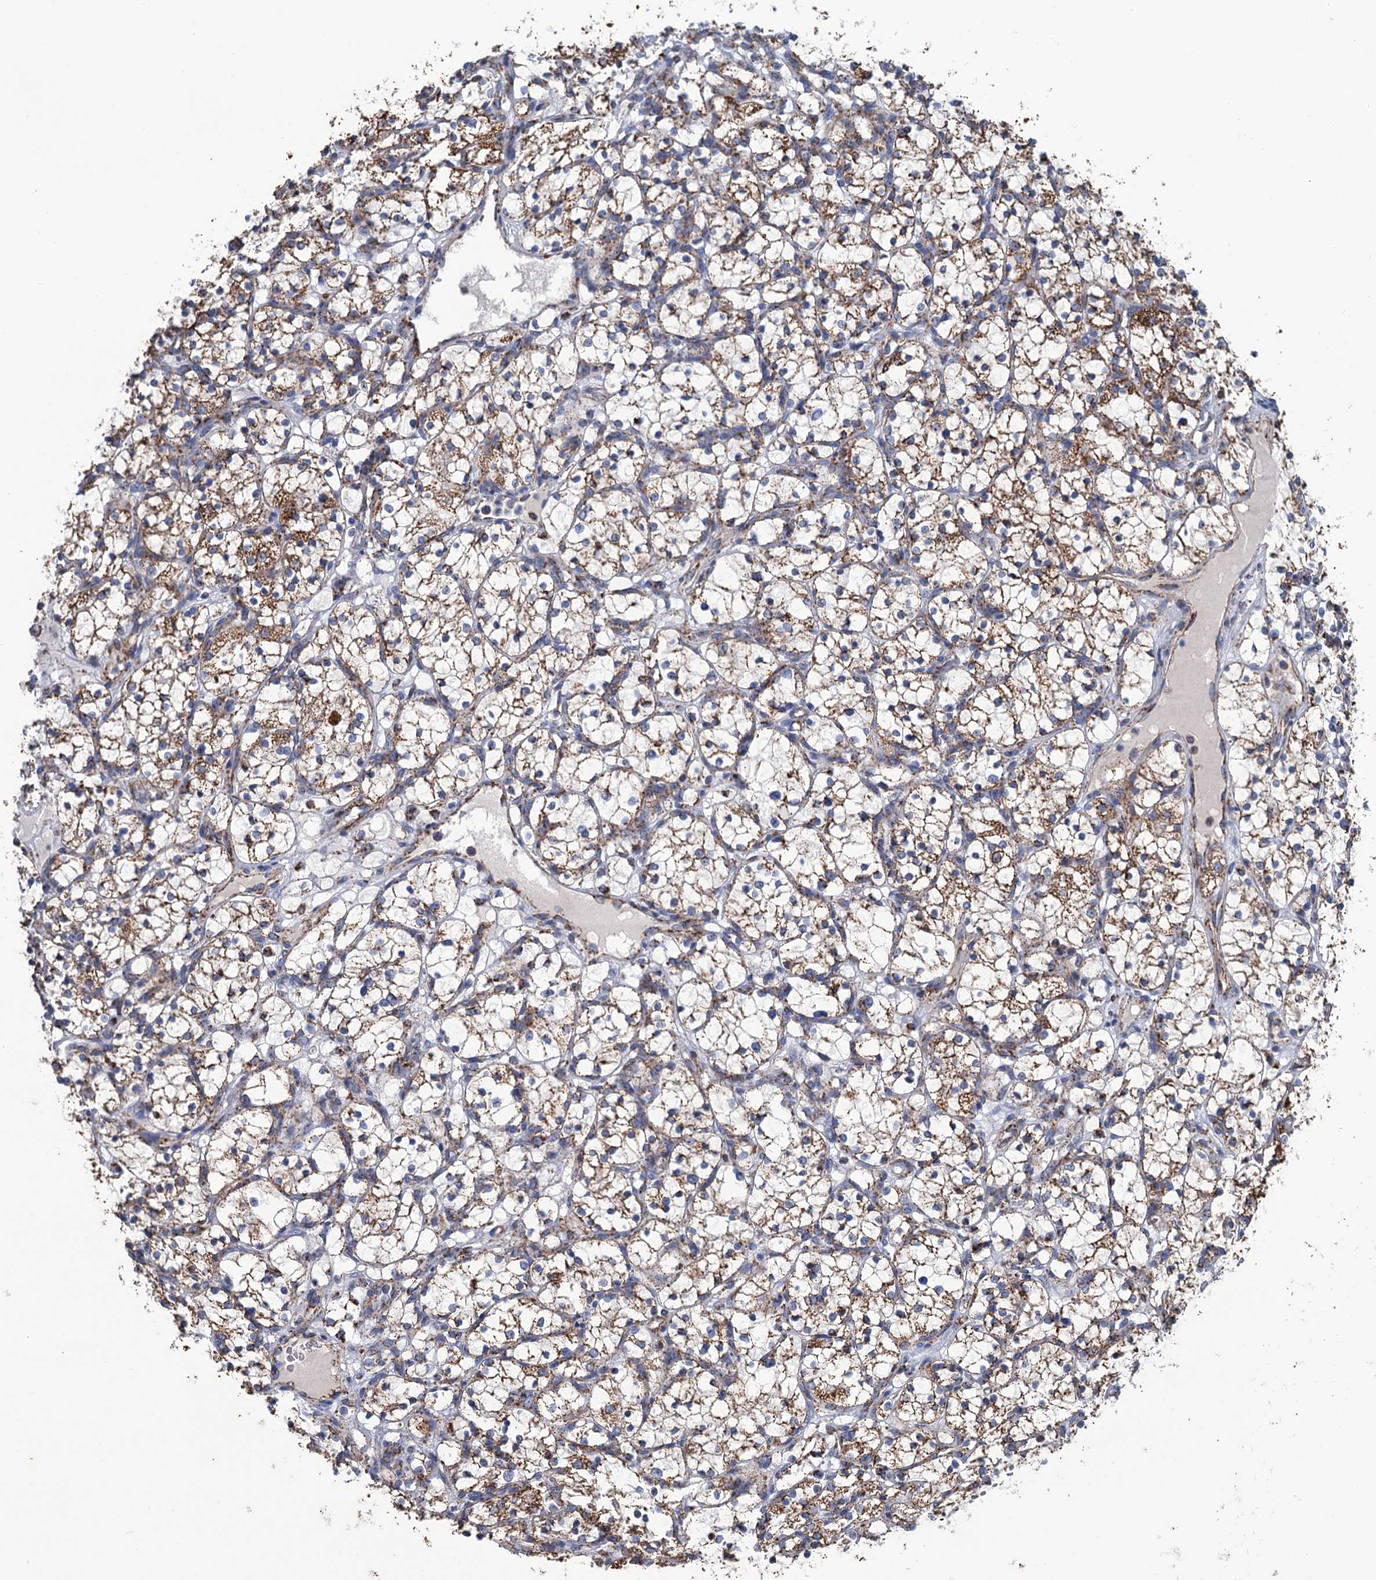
{"staining": {"intensity": "moderate", "quantity": ">75%", "location": "cytoplasmic/membranous"}, "tissue": "renal cancer", "cell_type": "Tumor cells", "image_type": "cancer", "snomed": [{"axis": "morphology", "description": "Adenocarcinoma, NOS"}, {"axis": "topography", "description": "Kidney"}], "caption": "A histopathology image of renal adenocarcinoma stained for a protein displays moderate cytoplasmic/membranous brown staining in tumor cells.", "gene": "IVD", "patient": {"sex": "female", "age": 69}}